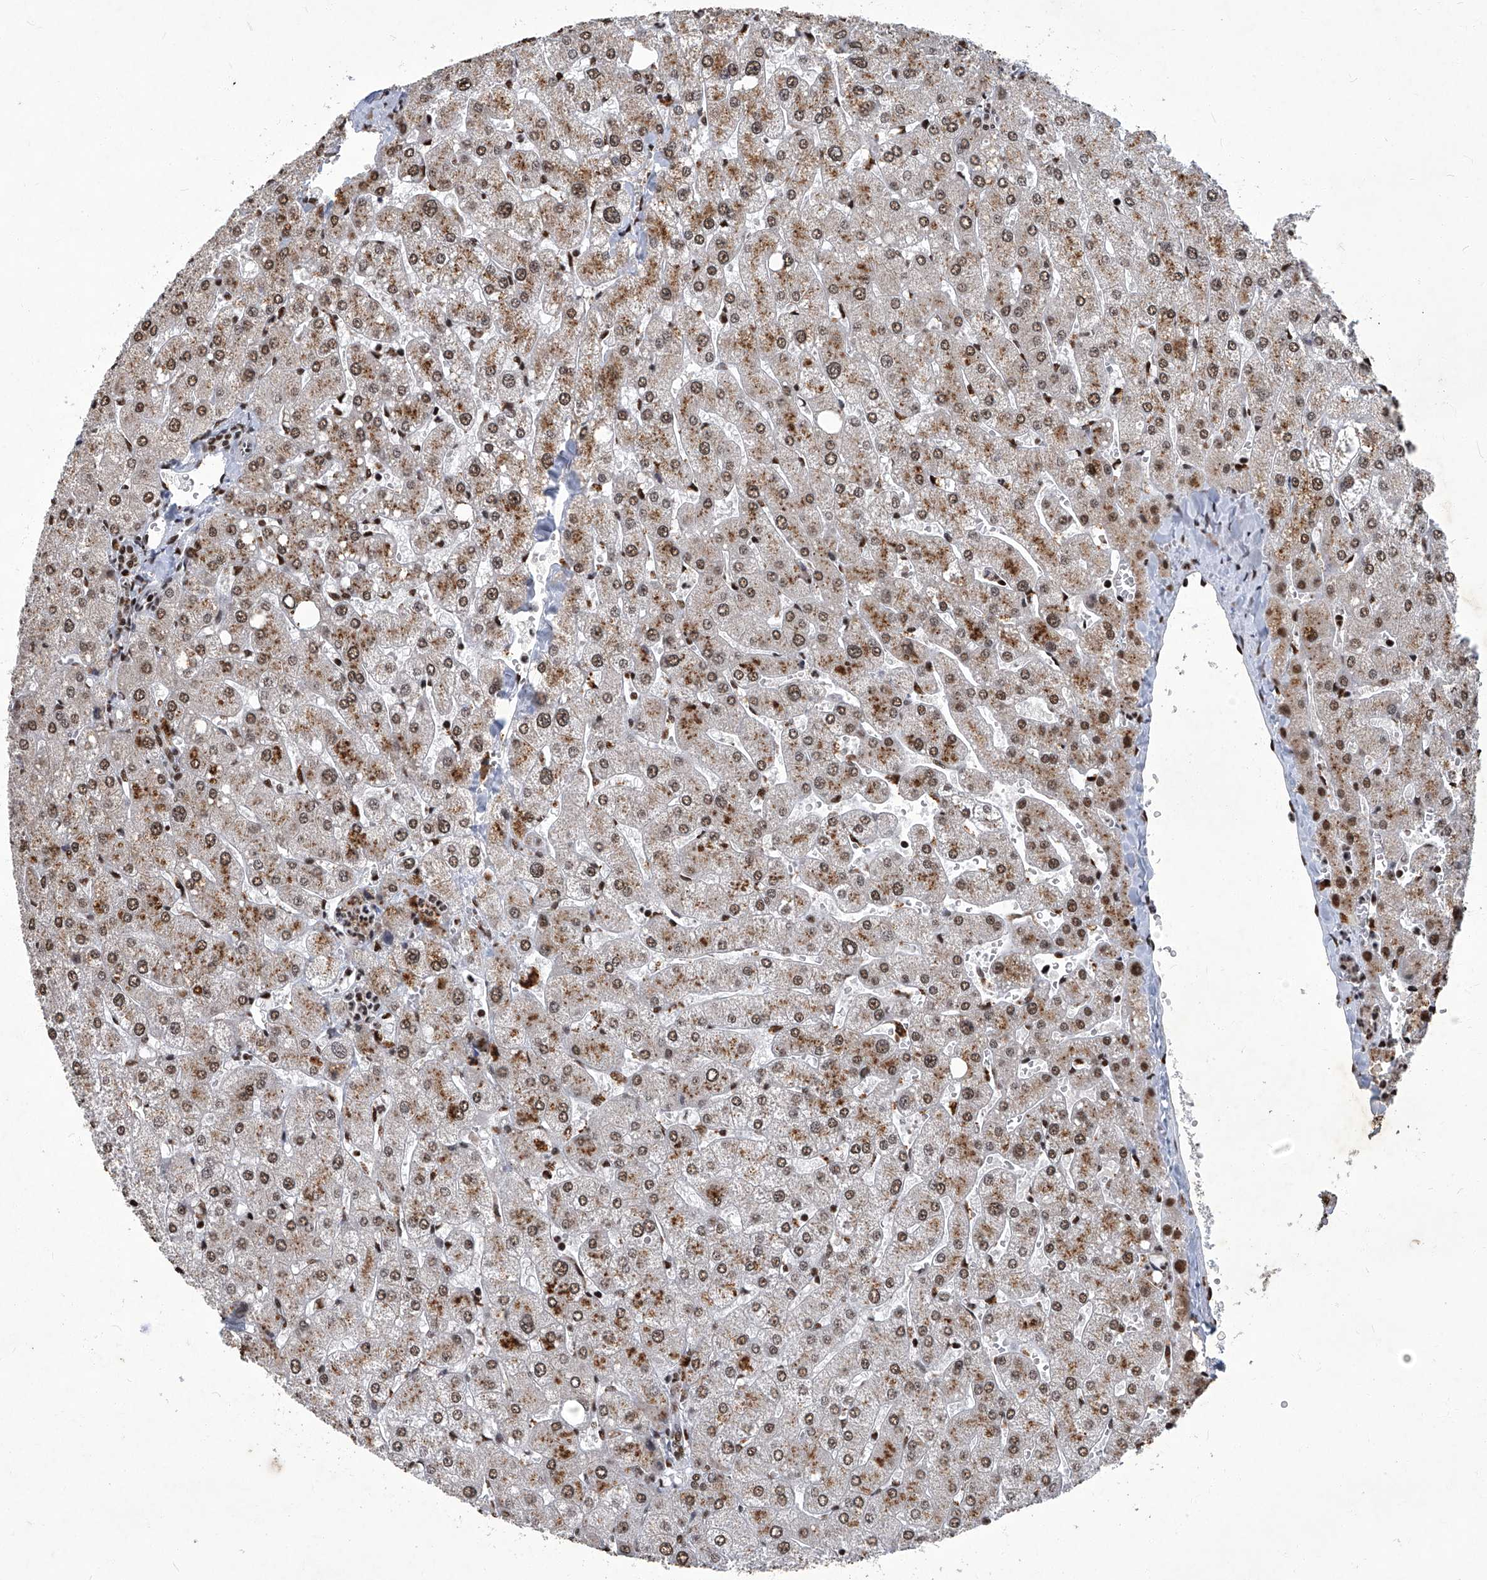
{"staining": {"intensity": "moderate", "quantity": ">75%", "location": "nuclear"}, "tissue": "liver", "cell_type": "Cholangiocytes", "image_type": "normal", "snomed": [{"axis": "morphology", "description": "Normal tissue, NOS"}, {"axis": "topography", "description": "Liver"}], "caption": "High-power microscopy captured an immunohistochemistry (IHC) photomicrograph of benign liver, revealing moderate nuclear expression in about >75% of cholangiocytes. The staining was performed using DAB to visualize the protein expression in brown, while the nuclei were stained in blue with hematoxylin (Magnification: 20x).", "gene": "HBP1", "patient": {"sex": "male", "age": 55}}